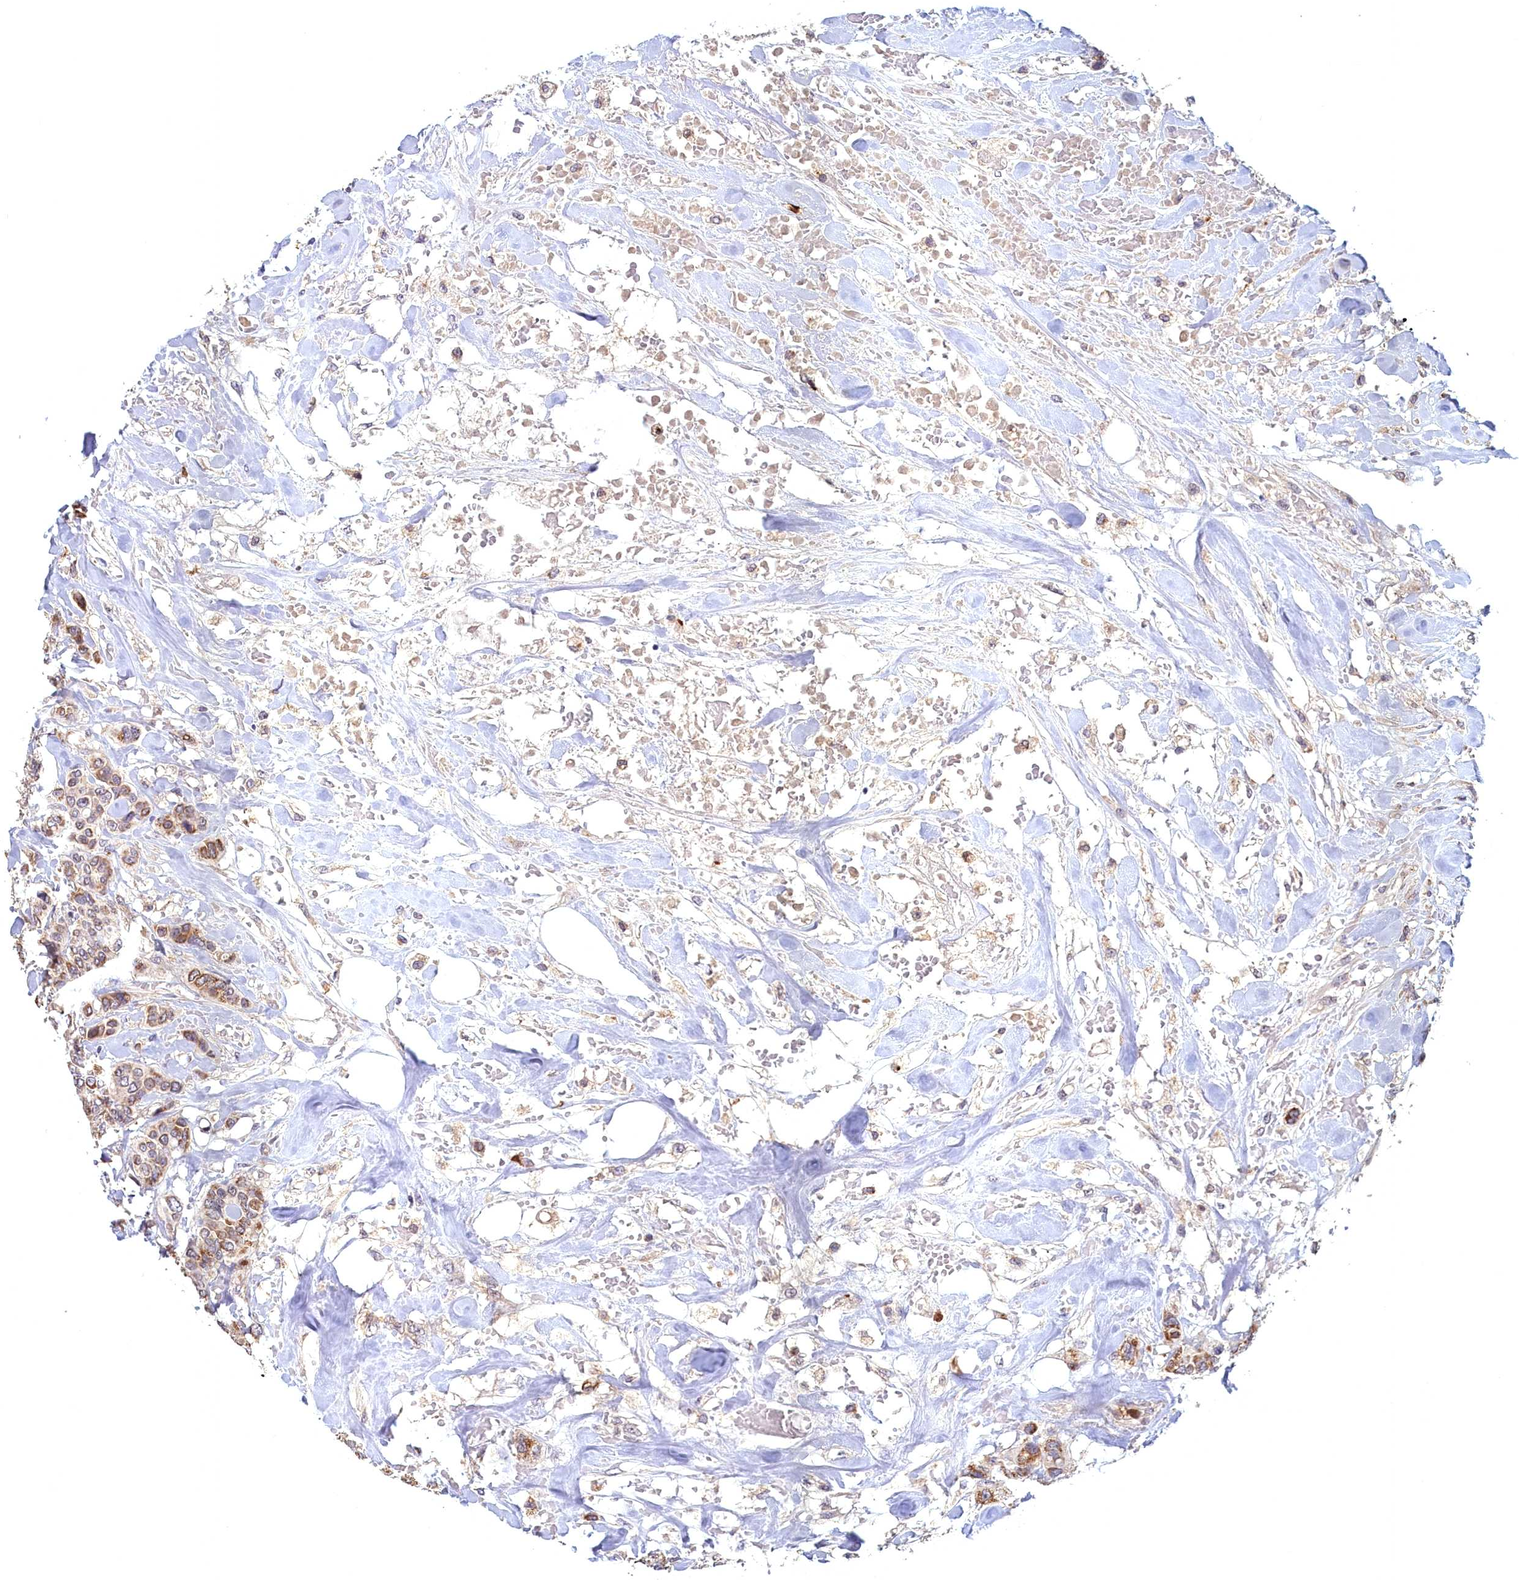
{"staining": {"intensity": "moderate", "quantity": "25%-75%", "location": "cytoplasmic/membranous"}, "tissue": "breast cancer", "cell_type": "Tumor cells", "image_type": "cancer", "snomed": [{"axis": "morphology", "description": "Lobular carcinoma"}, {"axis": "topography", "description": "Breast"}], "caption": "A brown stain highlights moderate cytoplasmic/membranous expression of a protein in breast cancer (lobular carcinoma) tumor cells. The staining was performed using DAB (3,3'-diaminobenzidine), with brown indicating positive protein expression. Nuclei are stained blue with hematoxylin.", "gene": "EPB41L4B", "patient": {"sex": "female", "age": 51}}